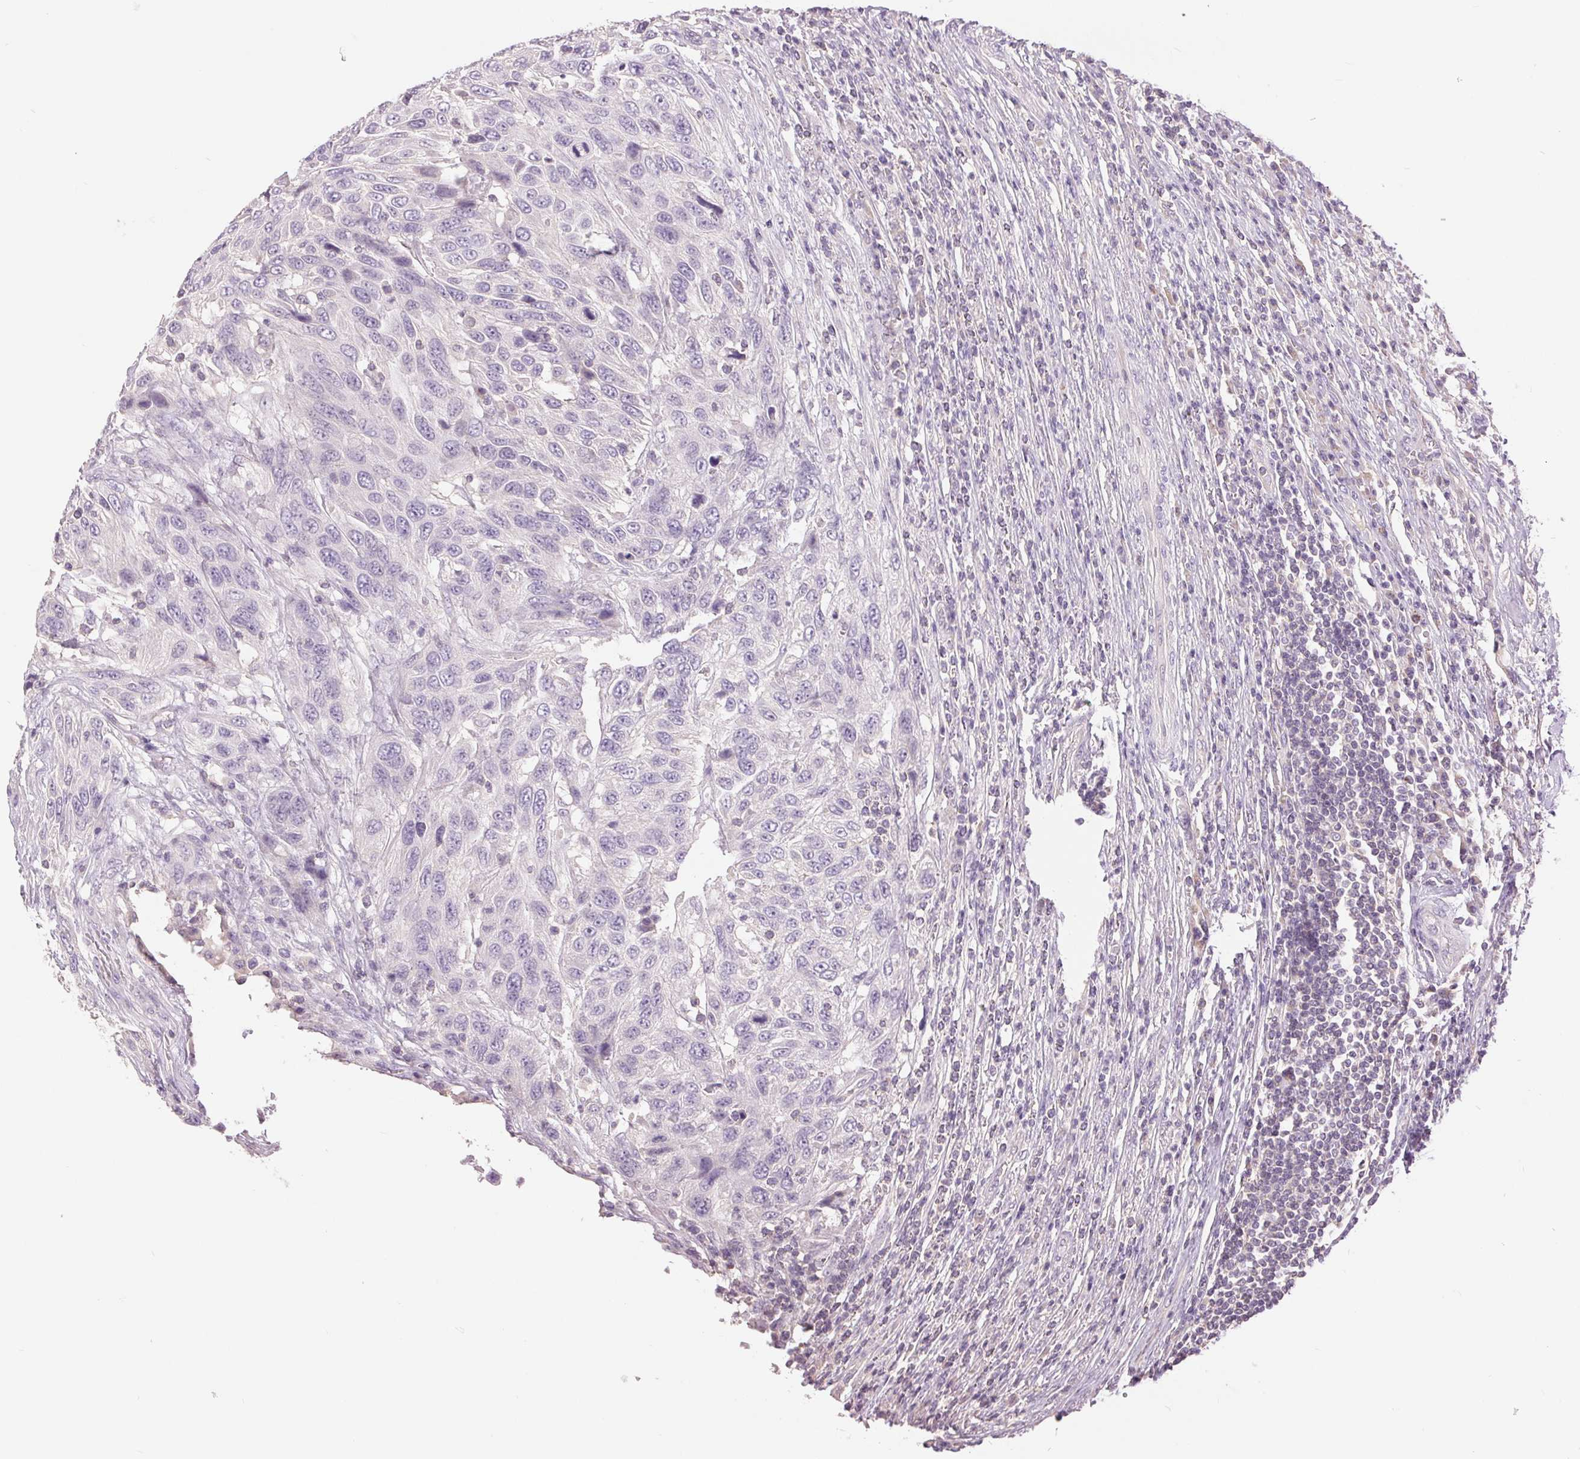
{"staining": {"intensity": "negative", "quantity": "none", "location": "none"}, "tissue": "urothelial cancer", "cell_type": "Tumor cells", "image_type": "cancer", "snomed": [{"axis": "morphology", "description": "Urothelial carcinoma, High grade"}, {"axis": "topography", "description": "Urinary bladder"}], "caption": "This histopathology image is of urothelial cancer stained with IHC to label a protein in brown with the nuclei are counter-stained blue. There is no expression in tumor cells.", "gene": "FXYD4", "patient": {"sex": "female", "age": 70}}